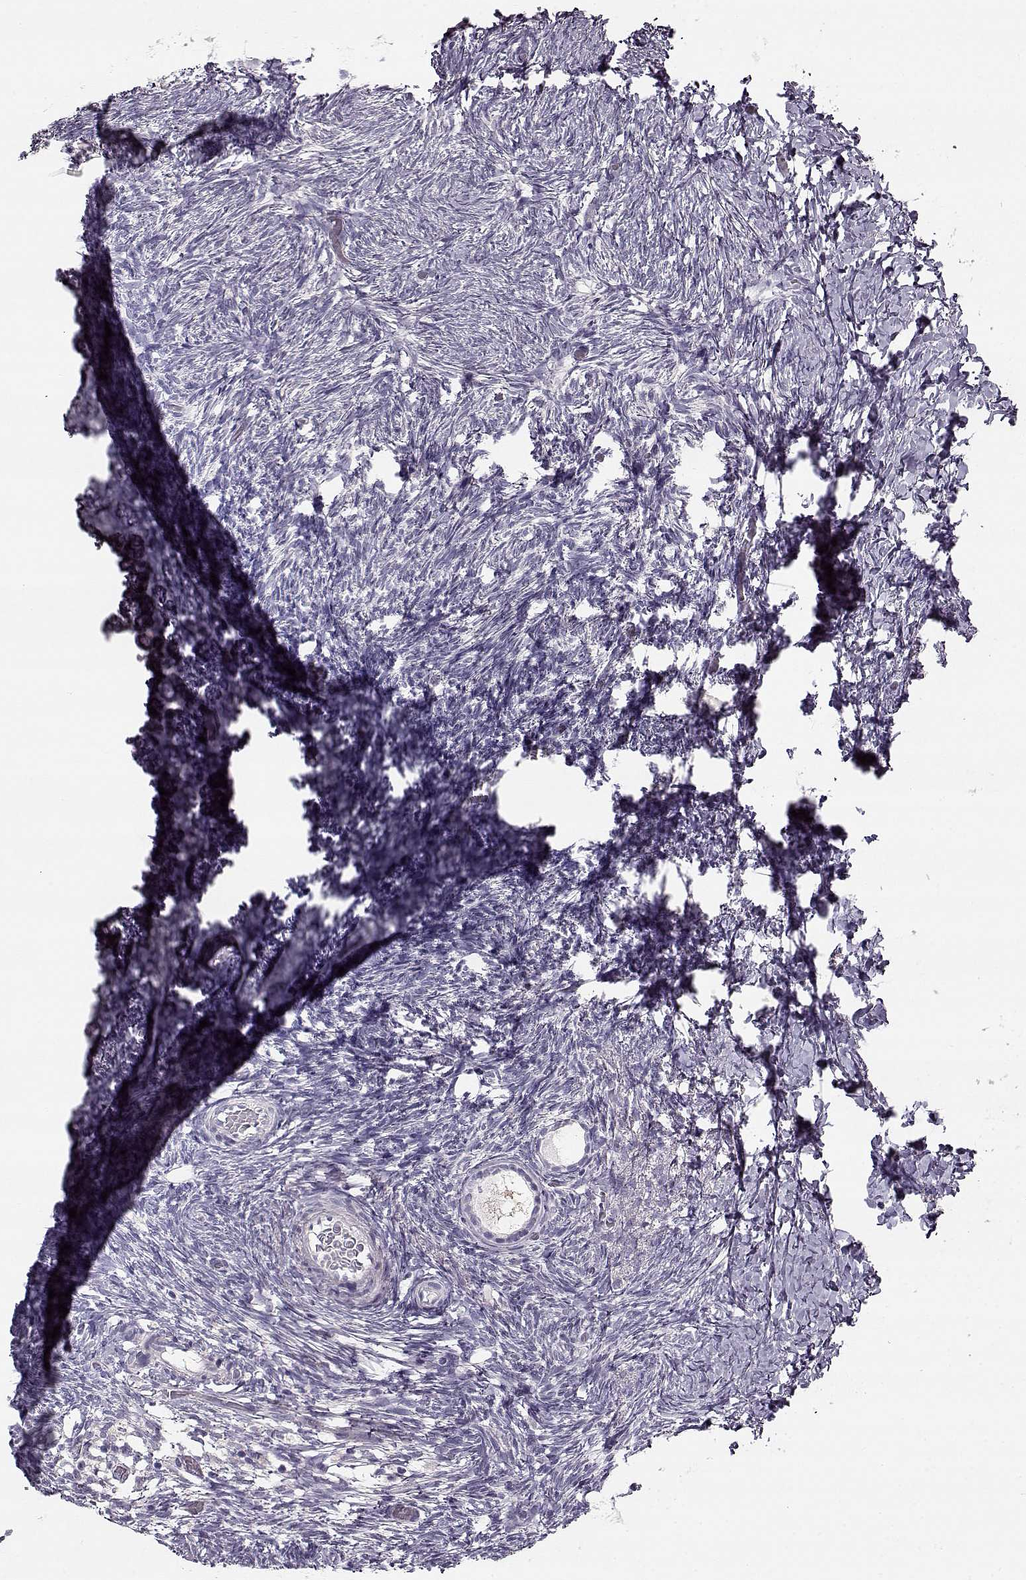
{"staining": {"intensity": "moderate", "quantity": "<25%", "location": "cytoplasmic/membranous"}, "tissue": "ovary", "cell_type": "Follicle cells", "image_type": "normal", "snomed": [{"axis": "morphology", "description": "Normal tissue, NOS"}, {"axis": "topography", "description": "Ovary"}], "caption": "IHC micrograph of benign ovary: ovary stained using immunohistochemistry displays low levels of moderate protein expression localized specifically in the cytoplasmic/membranous of follicle cells, appearing as a cytoplasmic/membranous brown color.", "gene": "MAP6D1", "patient": {"sex": "female", "age": 39}}